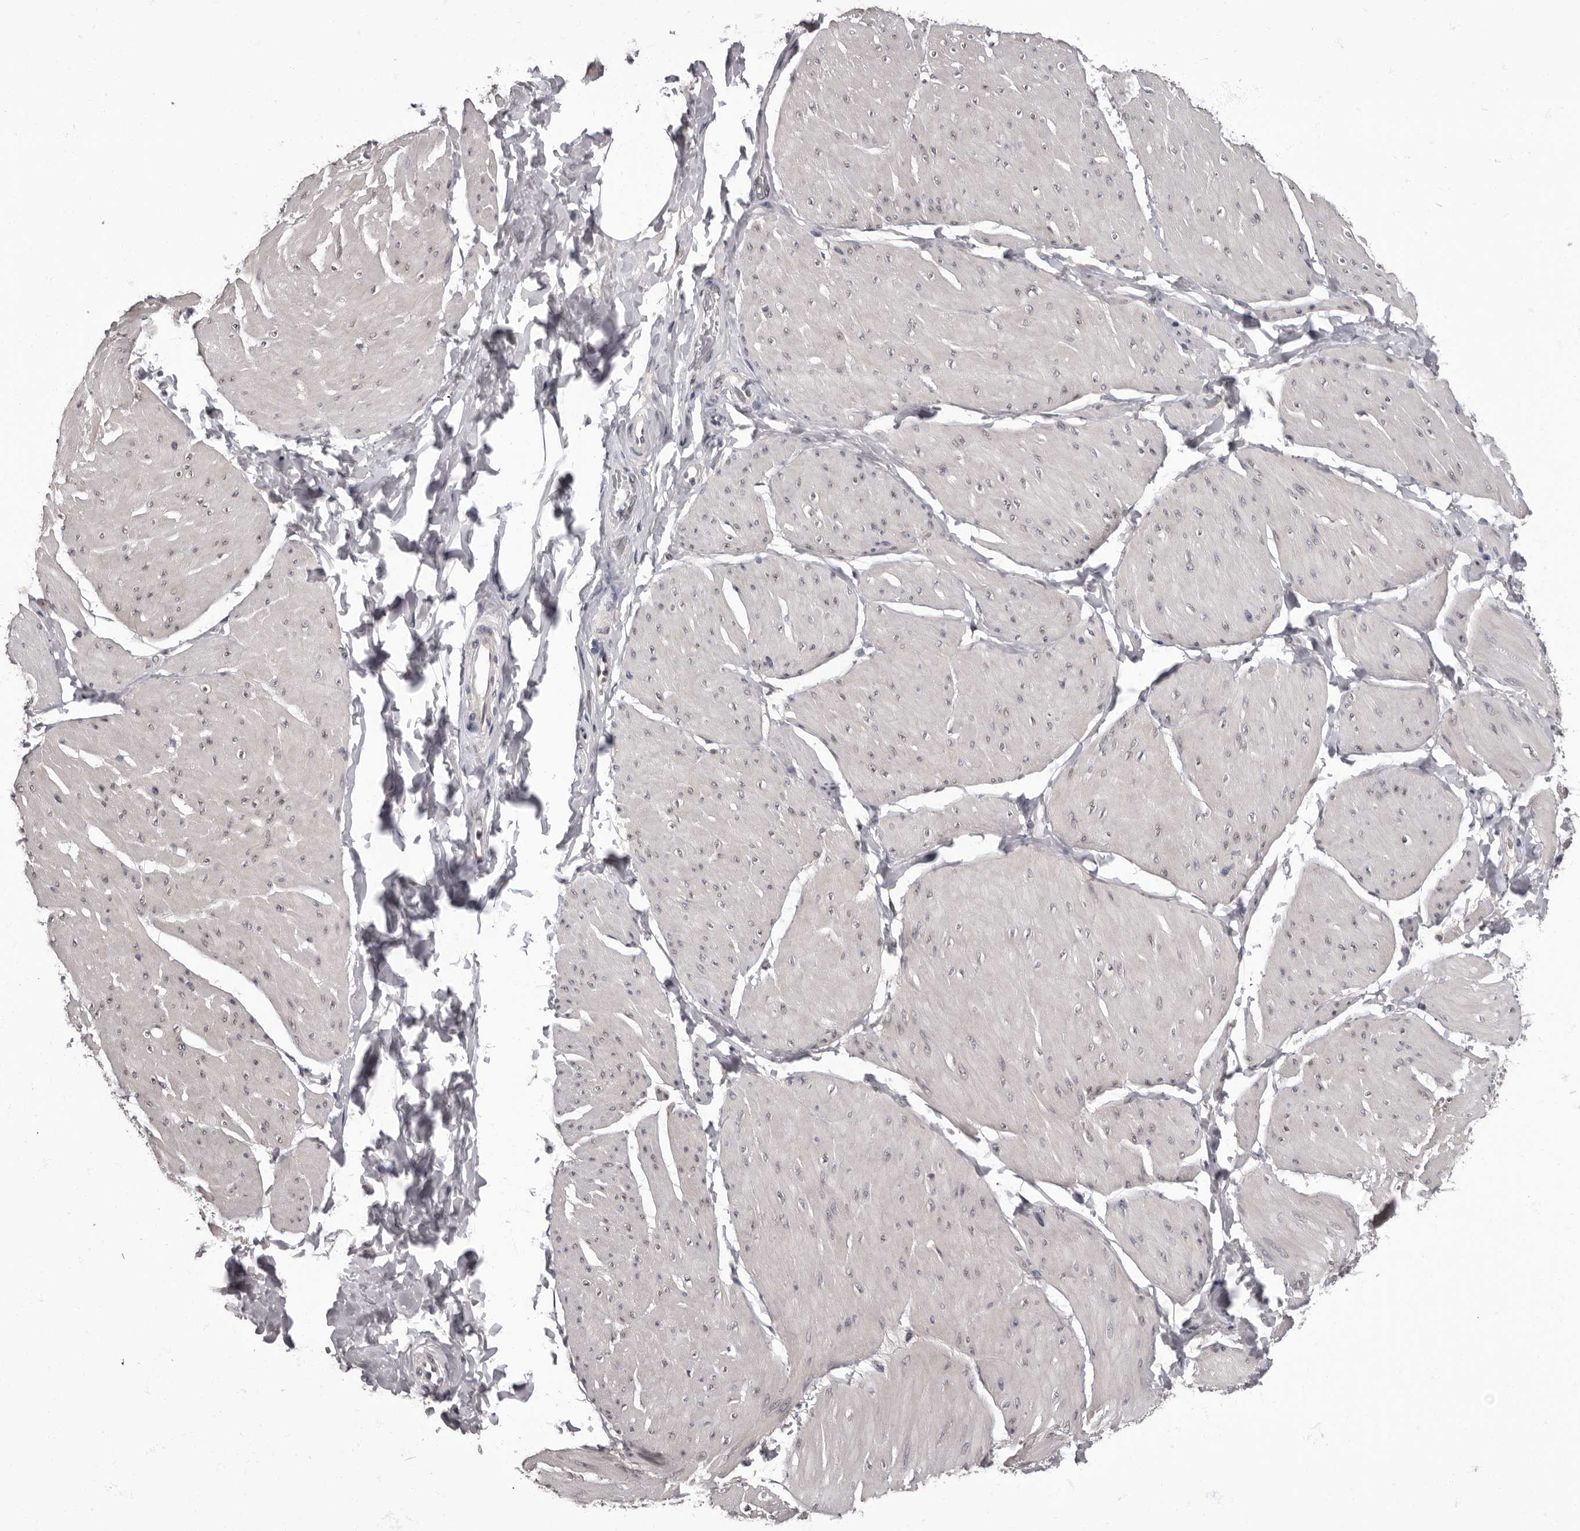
{"staining": {"intensity": "negative", "quantity": "none", "location": "none"}, "tissue": "smooth muscle", "cell_type": "Smooth muscle cells", "image_type": "normal", "snomed": [{"axis": "morphology", "description": "Urothelial carcinoma, High grade"}, {"axis": "topography", "description": "Urinary bladder"}], "caption": "Photomicrograph shows no protein expression in smooth muscle cells of benign smooth muscle.", "gene": "C1orf50", "patient": {"sex": "male", "age": 46}}